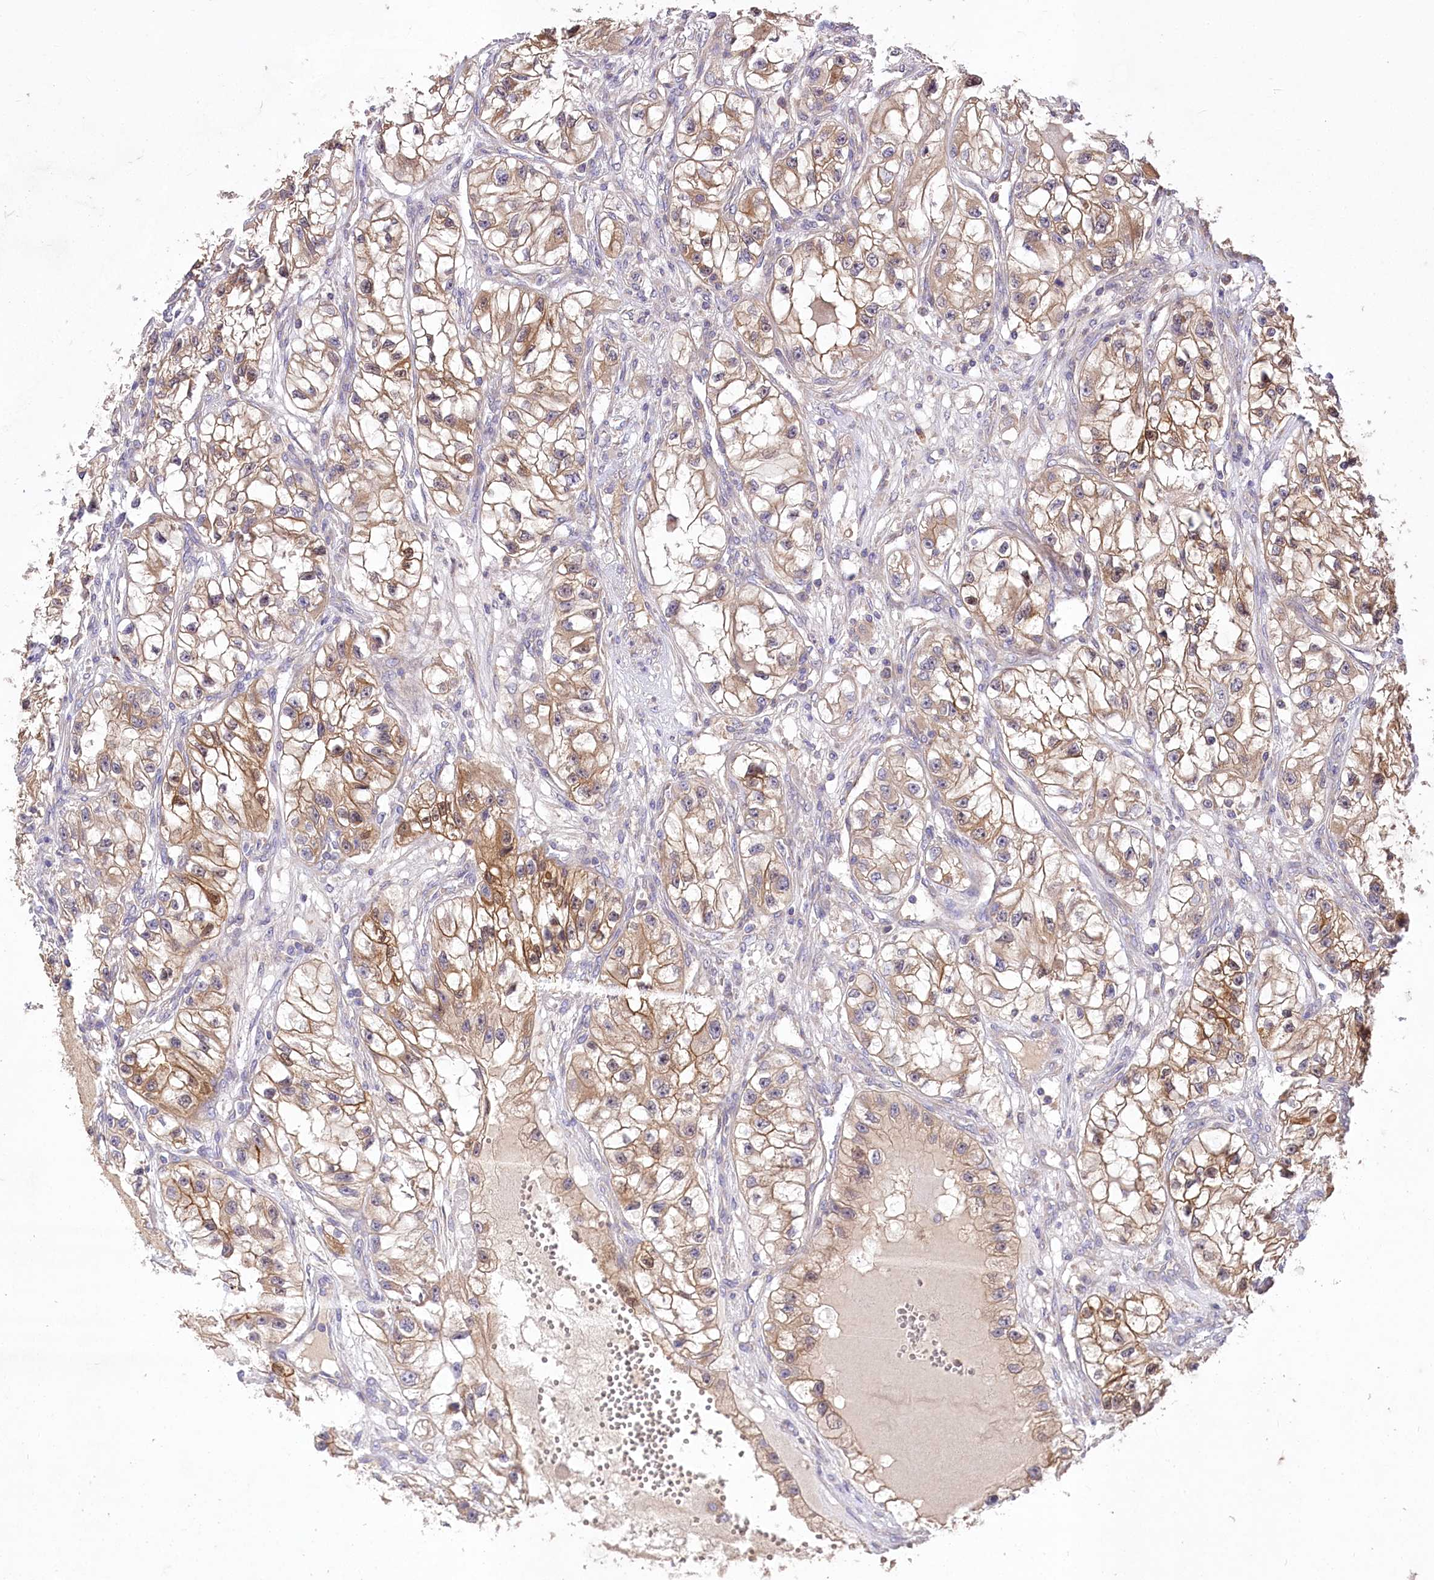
{"staining": {"intensity": "moderate", "quantity": ">75%", "location": "cytoplasmic/membranous,nuclear"}, "tissue": "renal cancer", "cell_type": "Tumor cells", "image_type": "cancer", "snomed": [{"axis": "morphology", "description": "Adenocarcinoma, NOS"}, {"axis": "topography", "description": "Kidney"}], "caption": "Moderate cytoplasmic/membranous and nuclear staining is present in about >75% of tumor cells in renal adenocarcinoma.", "gene": "PBLD", "patient": {"sex": "female", "age": 57}}